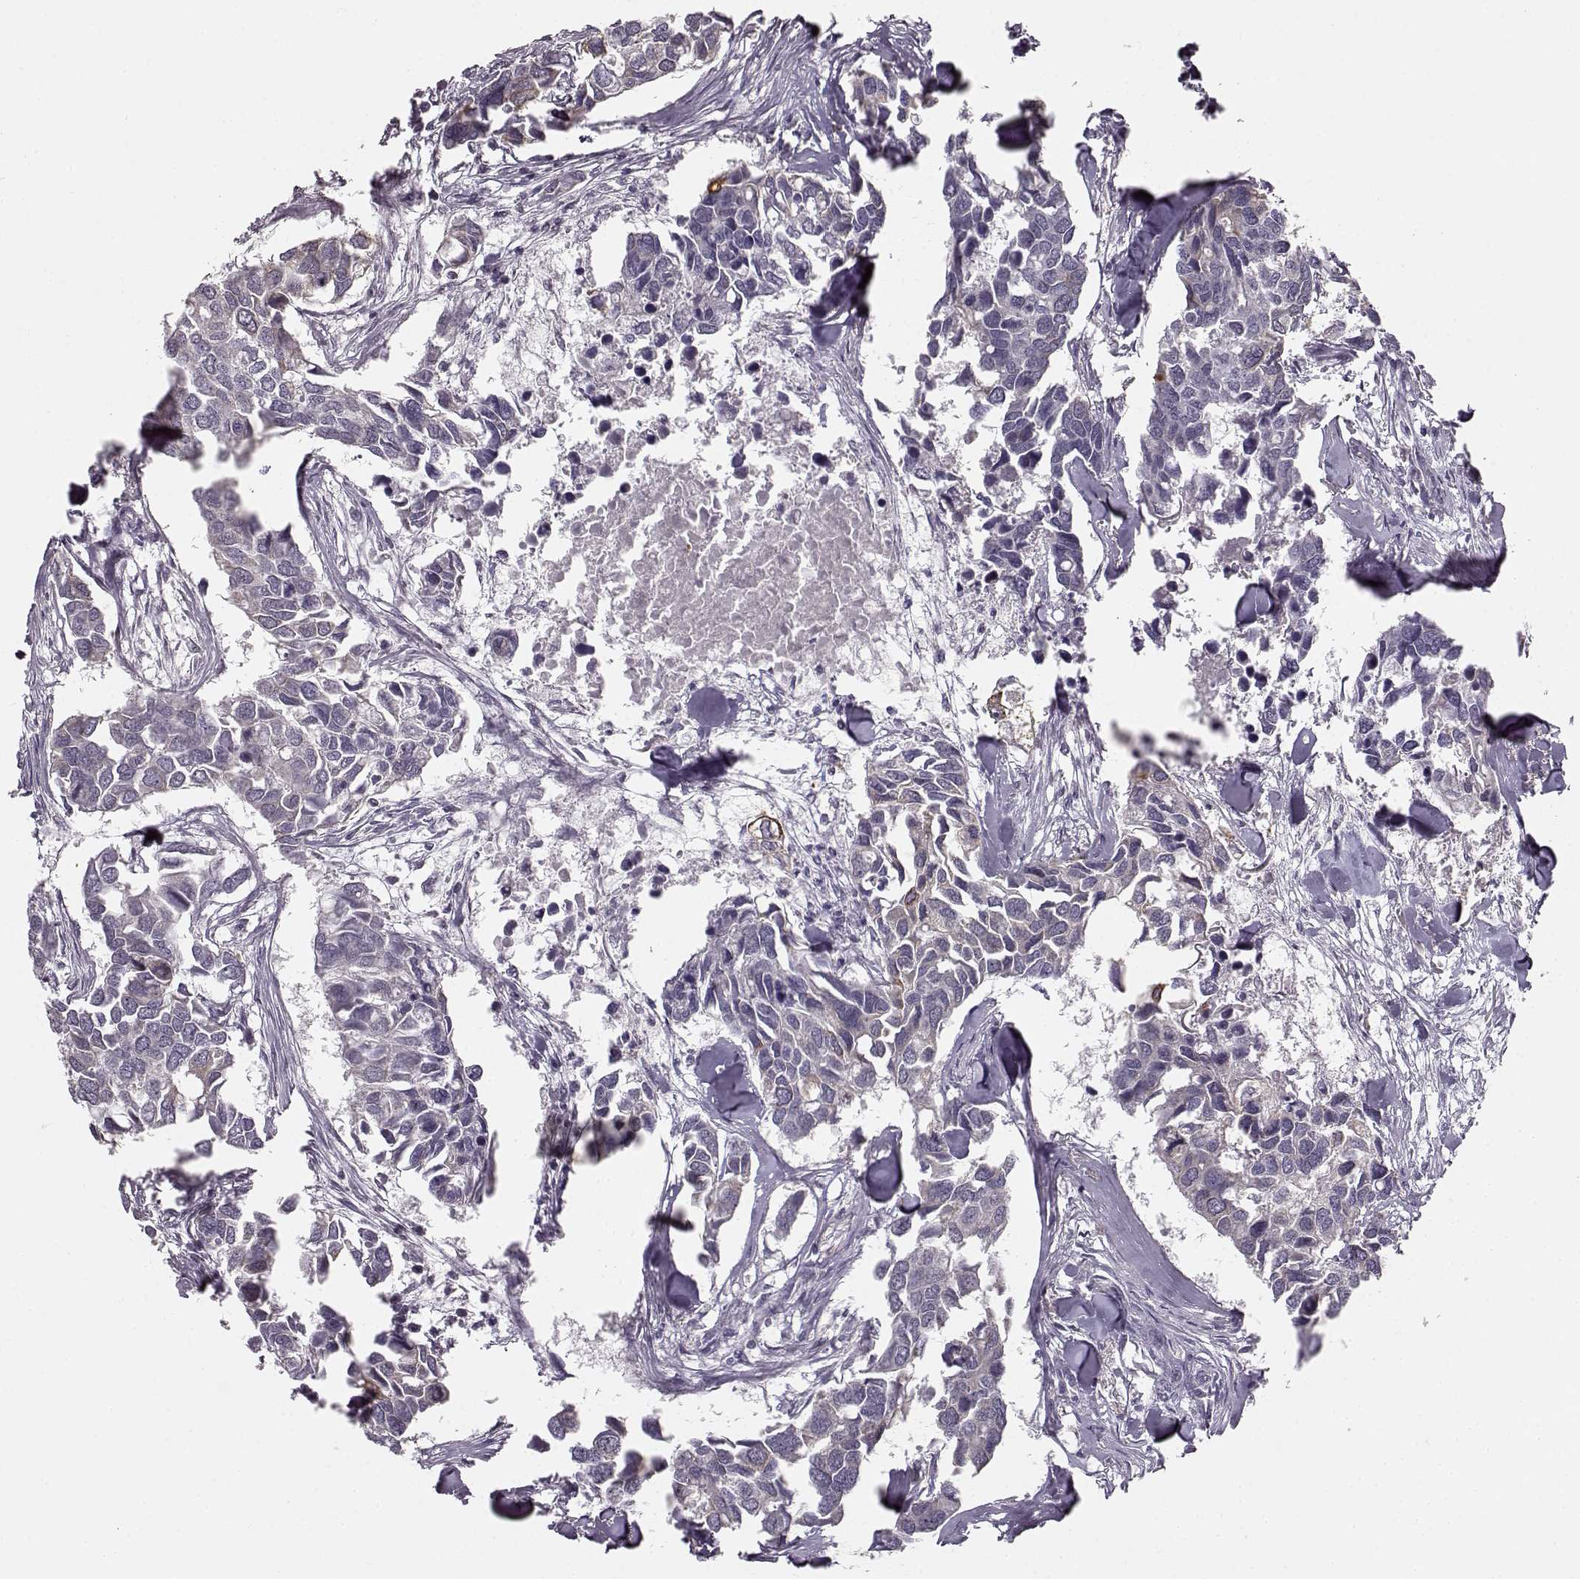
{"staining": {"intensity": "negative", "quantity": "none", "location": "none"}, "tissue": "breast cancer", "cell_type": "Tumor cells", "image_type": "cancer", "snomed": [{"axis": "morphology", "description": "Duct carcinoma"}, {"axis": "topography", "description": "Breast"}], "caption": "A photomicrograph of human breast cancer (intraductal carcinoma) is negative for staining in tumor cells.", "gene": "MAP6D1", "patient": {"sex": "female", "age": 83}}